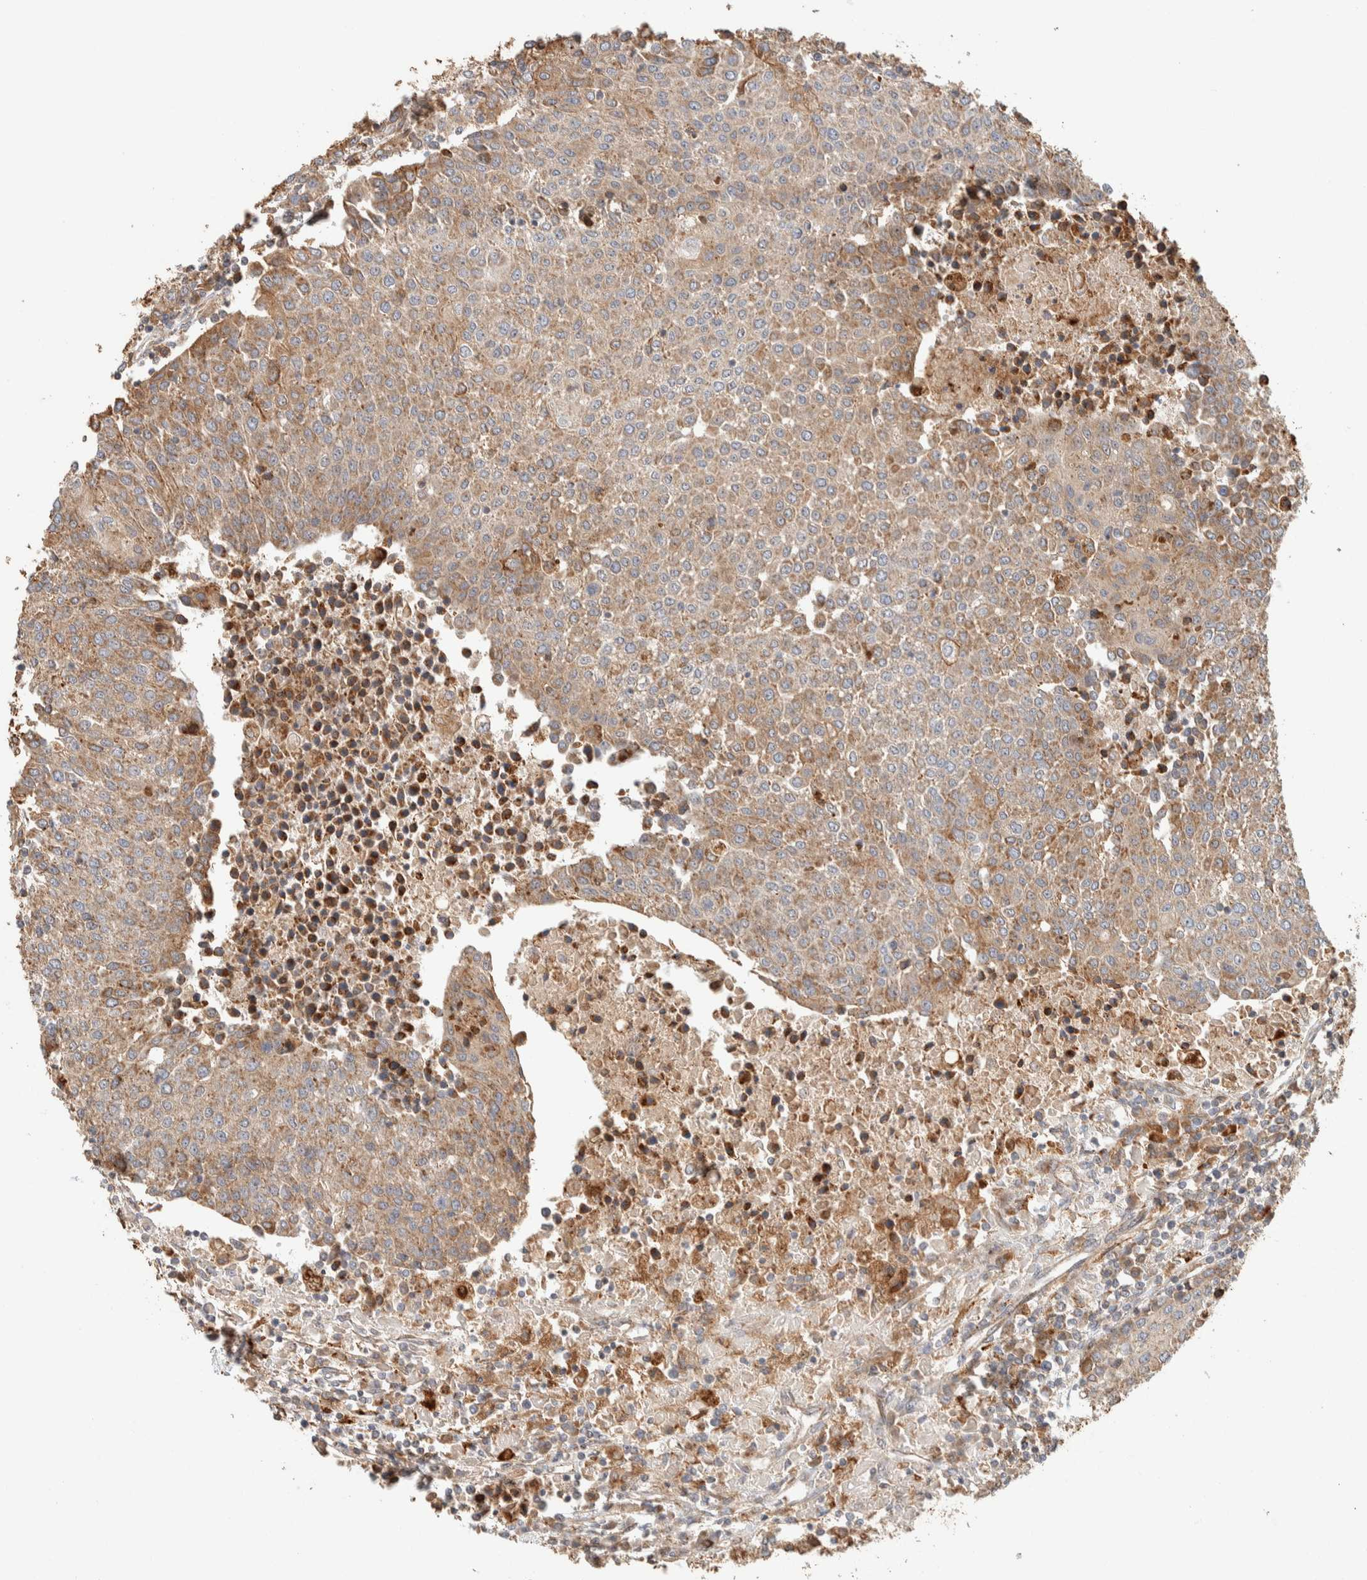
{"staining": {"intensity": "moderate", "quantity": ">75%", "location": "cytoplasmic/membranous"}, "tissue": "urothelial cancer", "cell_type": "Tumor cells", "image_type": "cancer", "snomed": [{"axis": "morphology", "description": "Urothelial carcinoma, High grade"}, {"axis": "topography", "description": "Urinary bladder"}], "caption": "Urothelial carcinoma (high-grade) stained with DAB immunohistochemistry (IHC) shows medium levels of moderate cytoplasmic/membranous expression in about >75% of tumor cells.", "gene": "KIF9", "patient": {"sex": "female", "age": 85}}